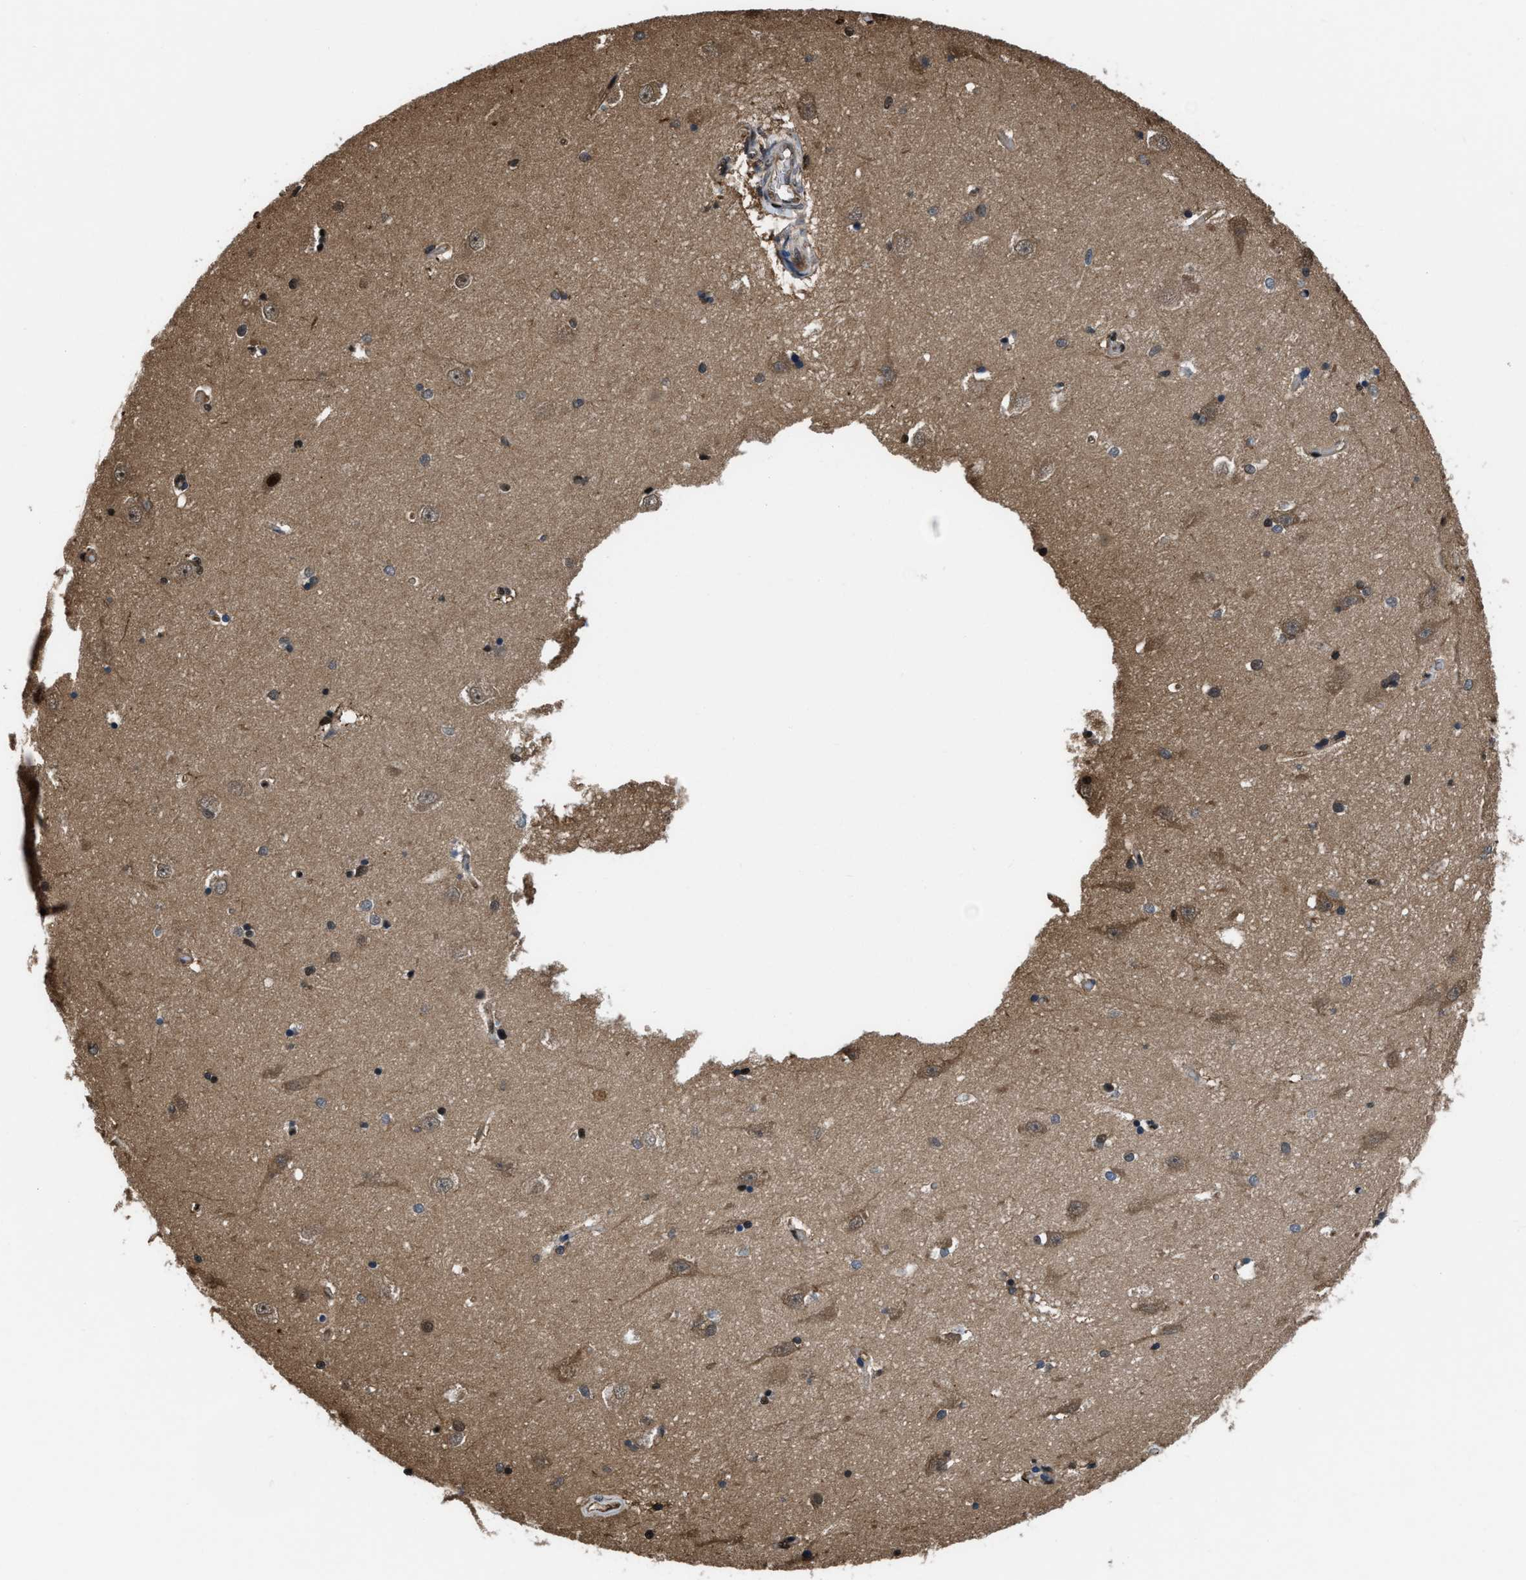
{"staining": {"intensity": "moderate", "quantity": "<25%", "location": "nuclear"}, "tissue": "hippocampus", "cell_type": "Glial cells", "image_type": "normal", "snomed": [{"axis": "morphology", "description": "Normal tissue, NOS"}, {"axis": "topography", "description": "Hippocampus"}], "caption": "Immunohistochemical staining of unremarkable hippocampus shows moderate nuclear protein expression in about <25% of glial cells.", "gene": "FNTA", "patient": {"sex": "male", "age": 45}}